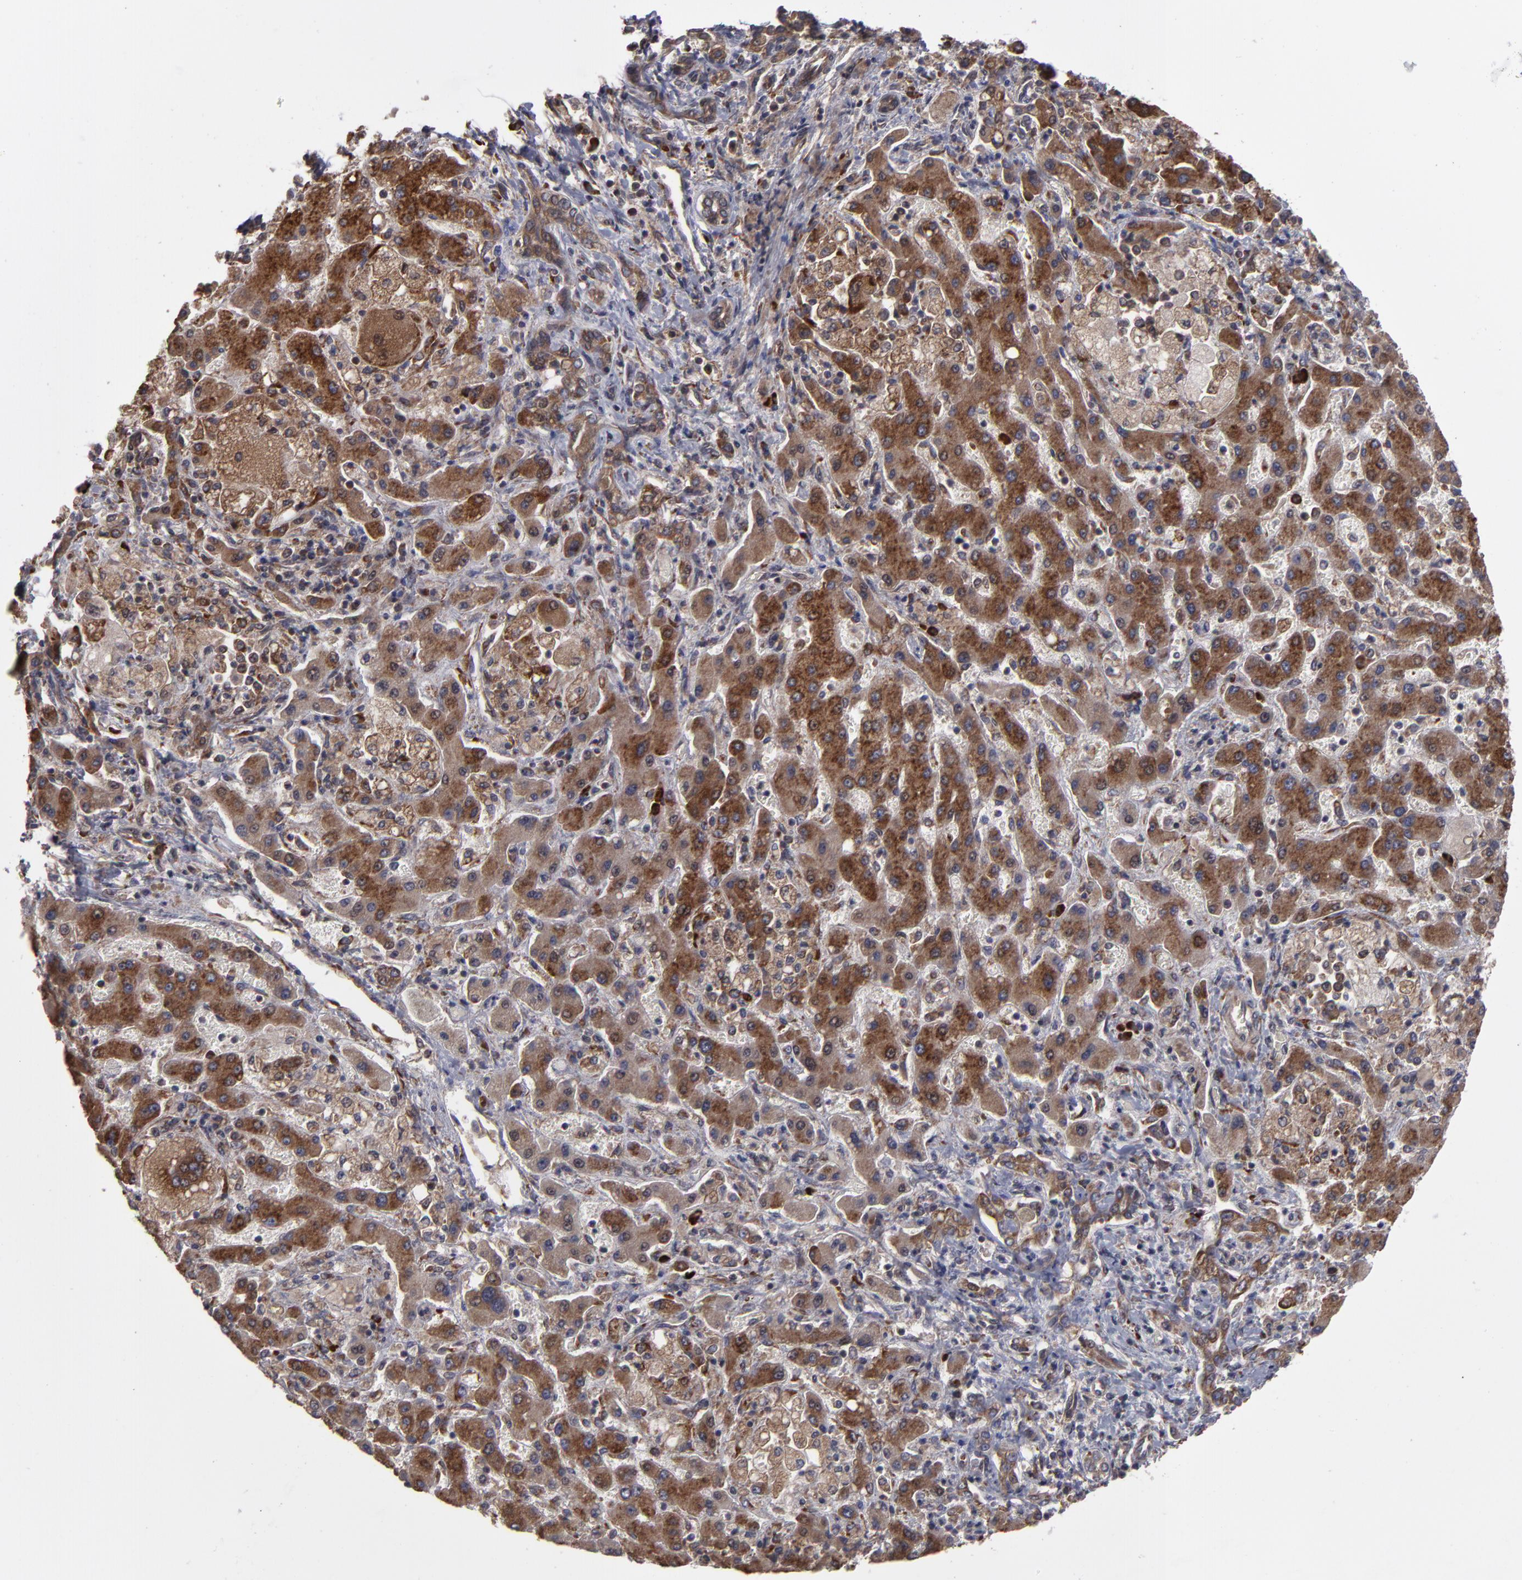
{"staining": {"intensity": "moderate", "quantity": ">75%", "location": "cytoplasmic/membranous"}, "tissue": "liver cancer", "cell_type": "Tumor cells", "image_type": "cancer", "snomed": [{"axis": "morphology", "description": "Cholangiocarcinoma"}, {"axis": "topography", "description": "Liver"}], "caption": "The micrograph shows a brown stain indicating the presence of a protein in the cytoplasmic/membranous of tumor cells in liver cancer.", "gene": "SND1", "patient": {"sex": "male", "age": 50}}